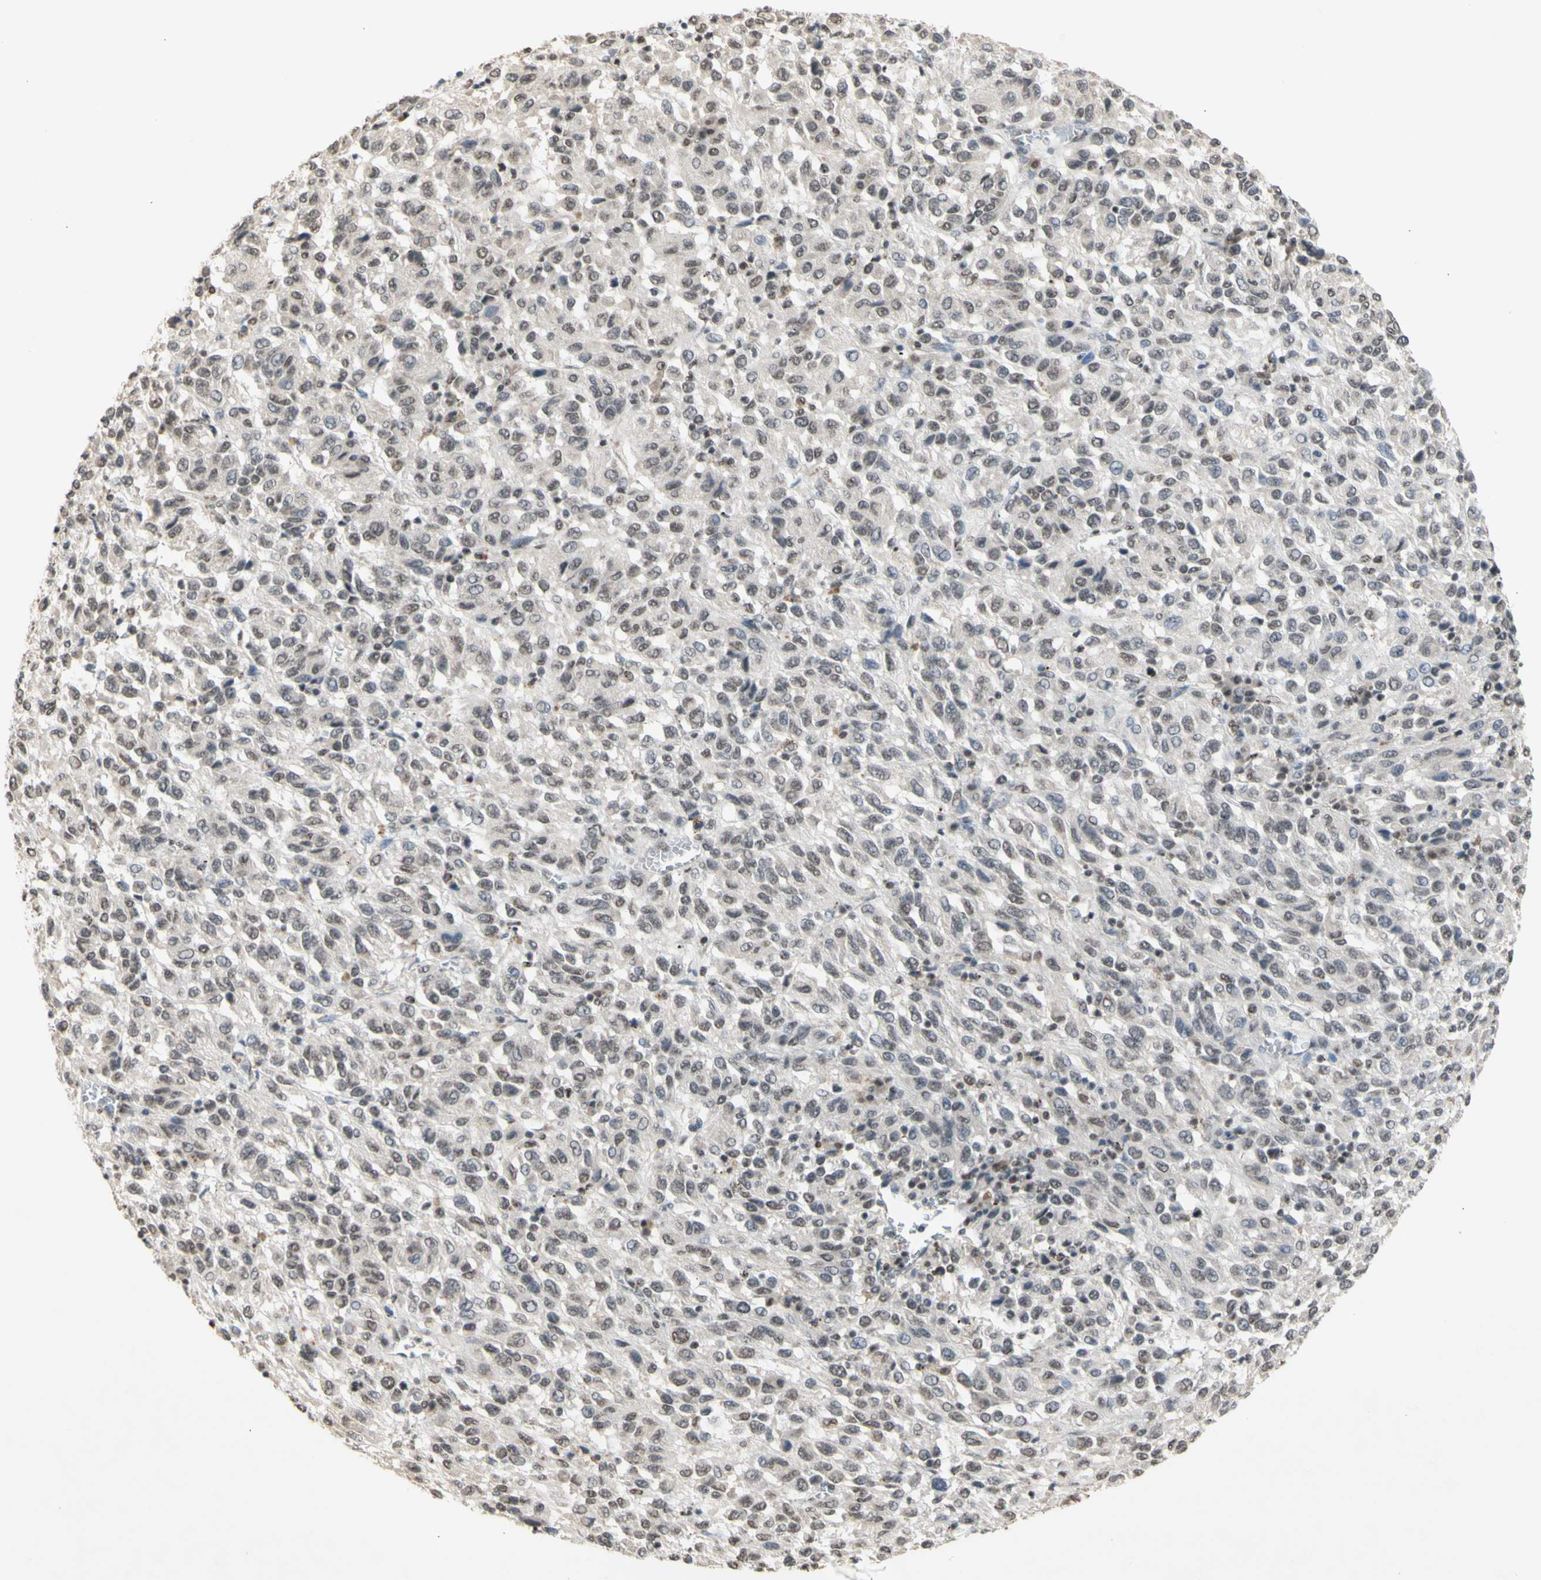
{"staining": {"intensity": "weak", "quantity": ">75%", "location": "nuclear"}, "tissue": "melanoma", "cell_type": "Tumor cells", "image_type": "cancer", "snomed": [{"axis": "morphology", "description": "Malignant melanoma, Metastatic site"}, {"axis": "topography", "description": "Lung"}], "caption": "A brown stain highlights weak nuclear staining of a protein in human malignant melanoma (metastatic site) tumor cells. The protein of interest is stained brown, and the nuclei are stained in blue (DAB IHC with brightfield microscopy, high magnification).", "gene": "SFPQ", "patient": {"sex": "male", "age": 64}}